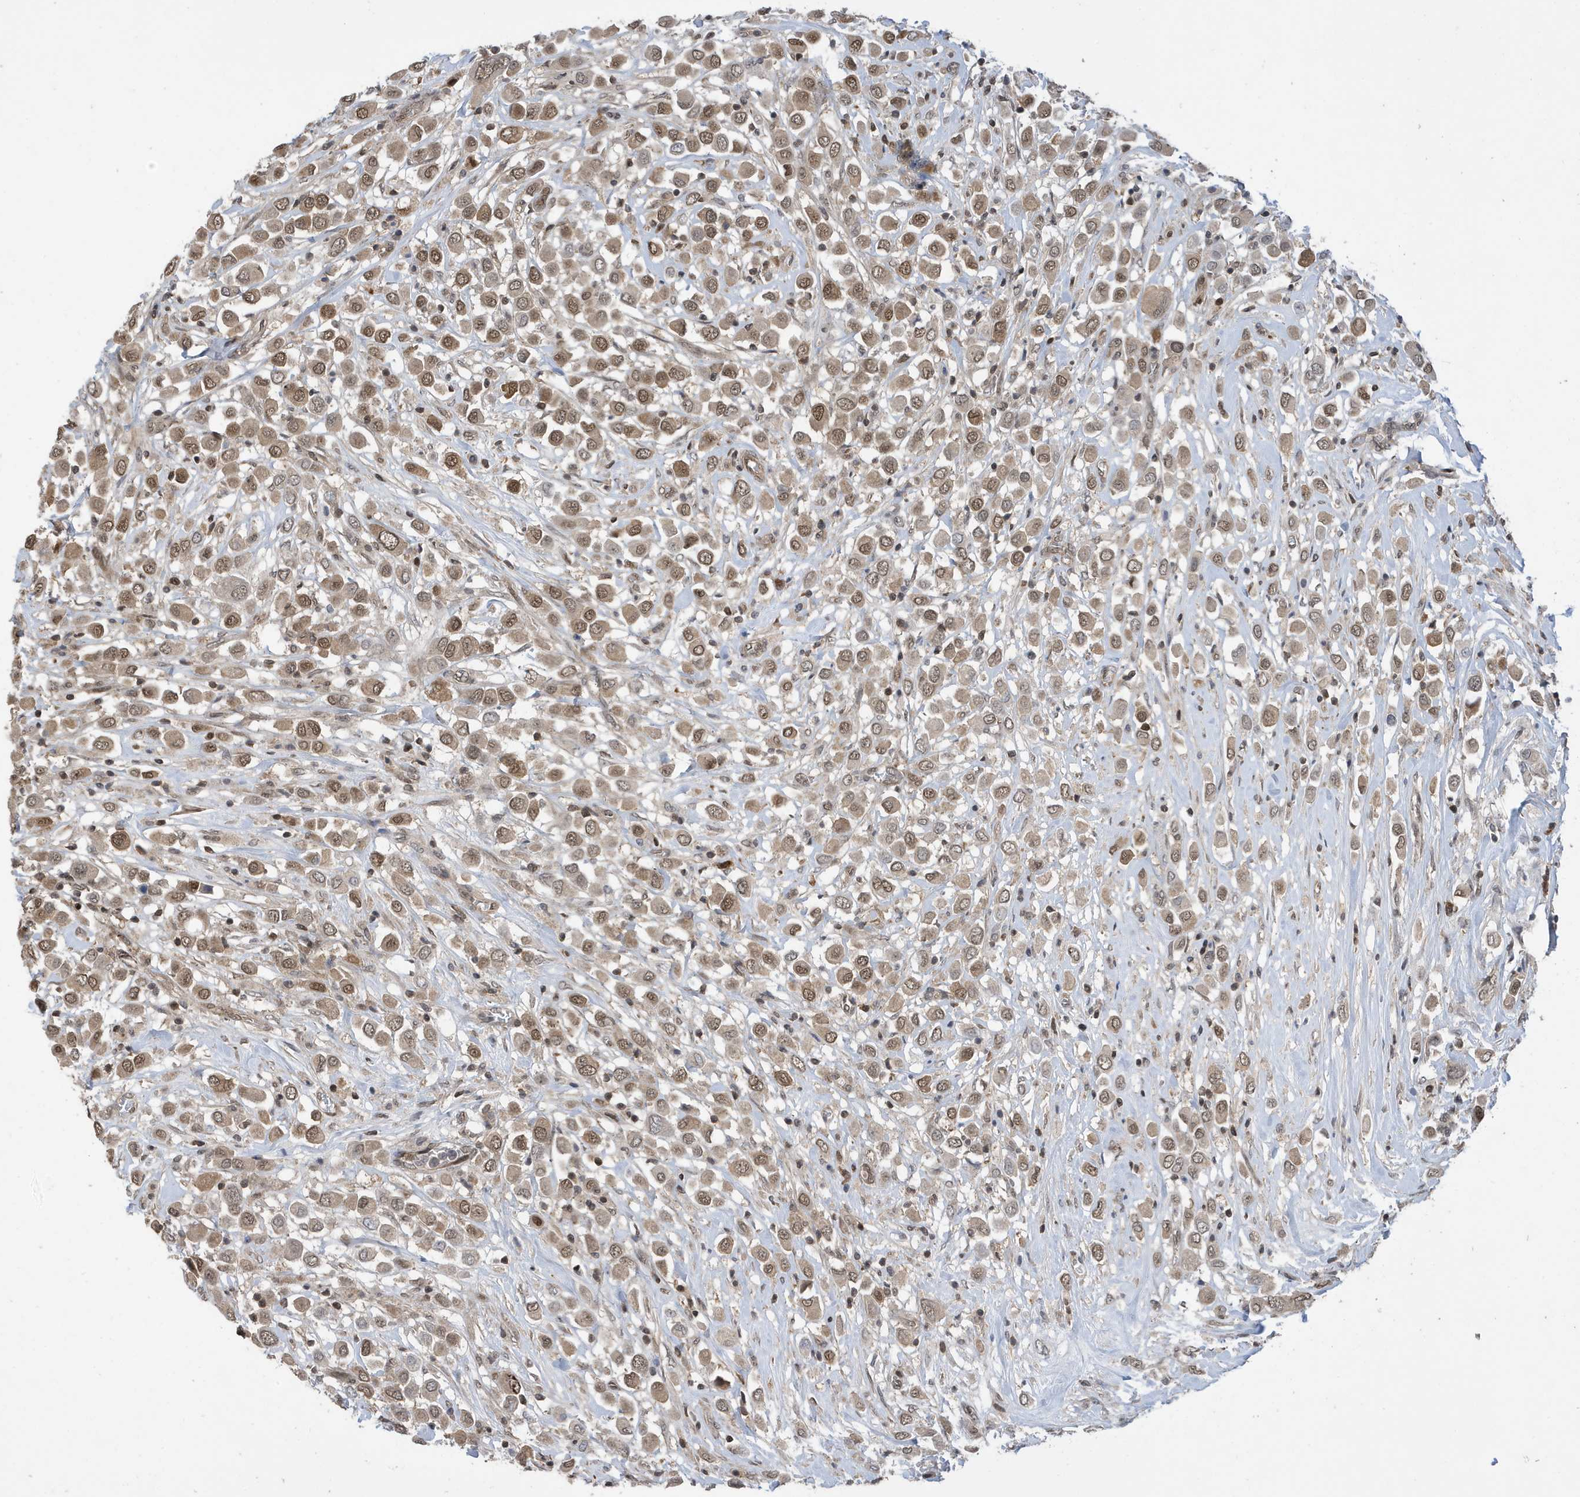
{"staining": {"intensity": "moderate", "quantity": ">75%", "location": "cytoplasmic/membranous,nuclear"}, "tissue": "breast cancer", "cell_type": "Tumor cells", "image_type": "cancer", "snomed": [{"axis": "morphology", "description": "Duct carcinoma"}, {"axis": "topography", "description": "Breast"}], "caption": "This image reveals immunohistochemistry staining of breast infiltrating ductal carcinoma, with medium moderate cytoplasmic/membranous and nuclear staining in about >75% of tumor cells.", "gene": "UBQLN1", "patient": {"sex": "female", "age": 61}}